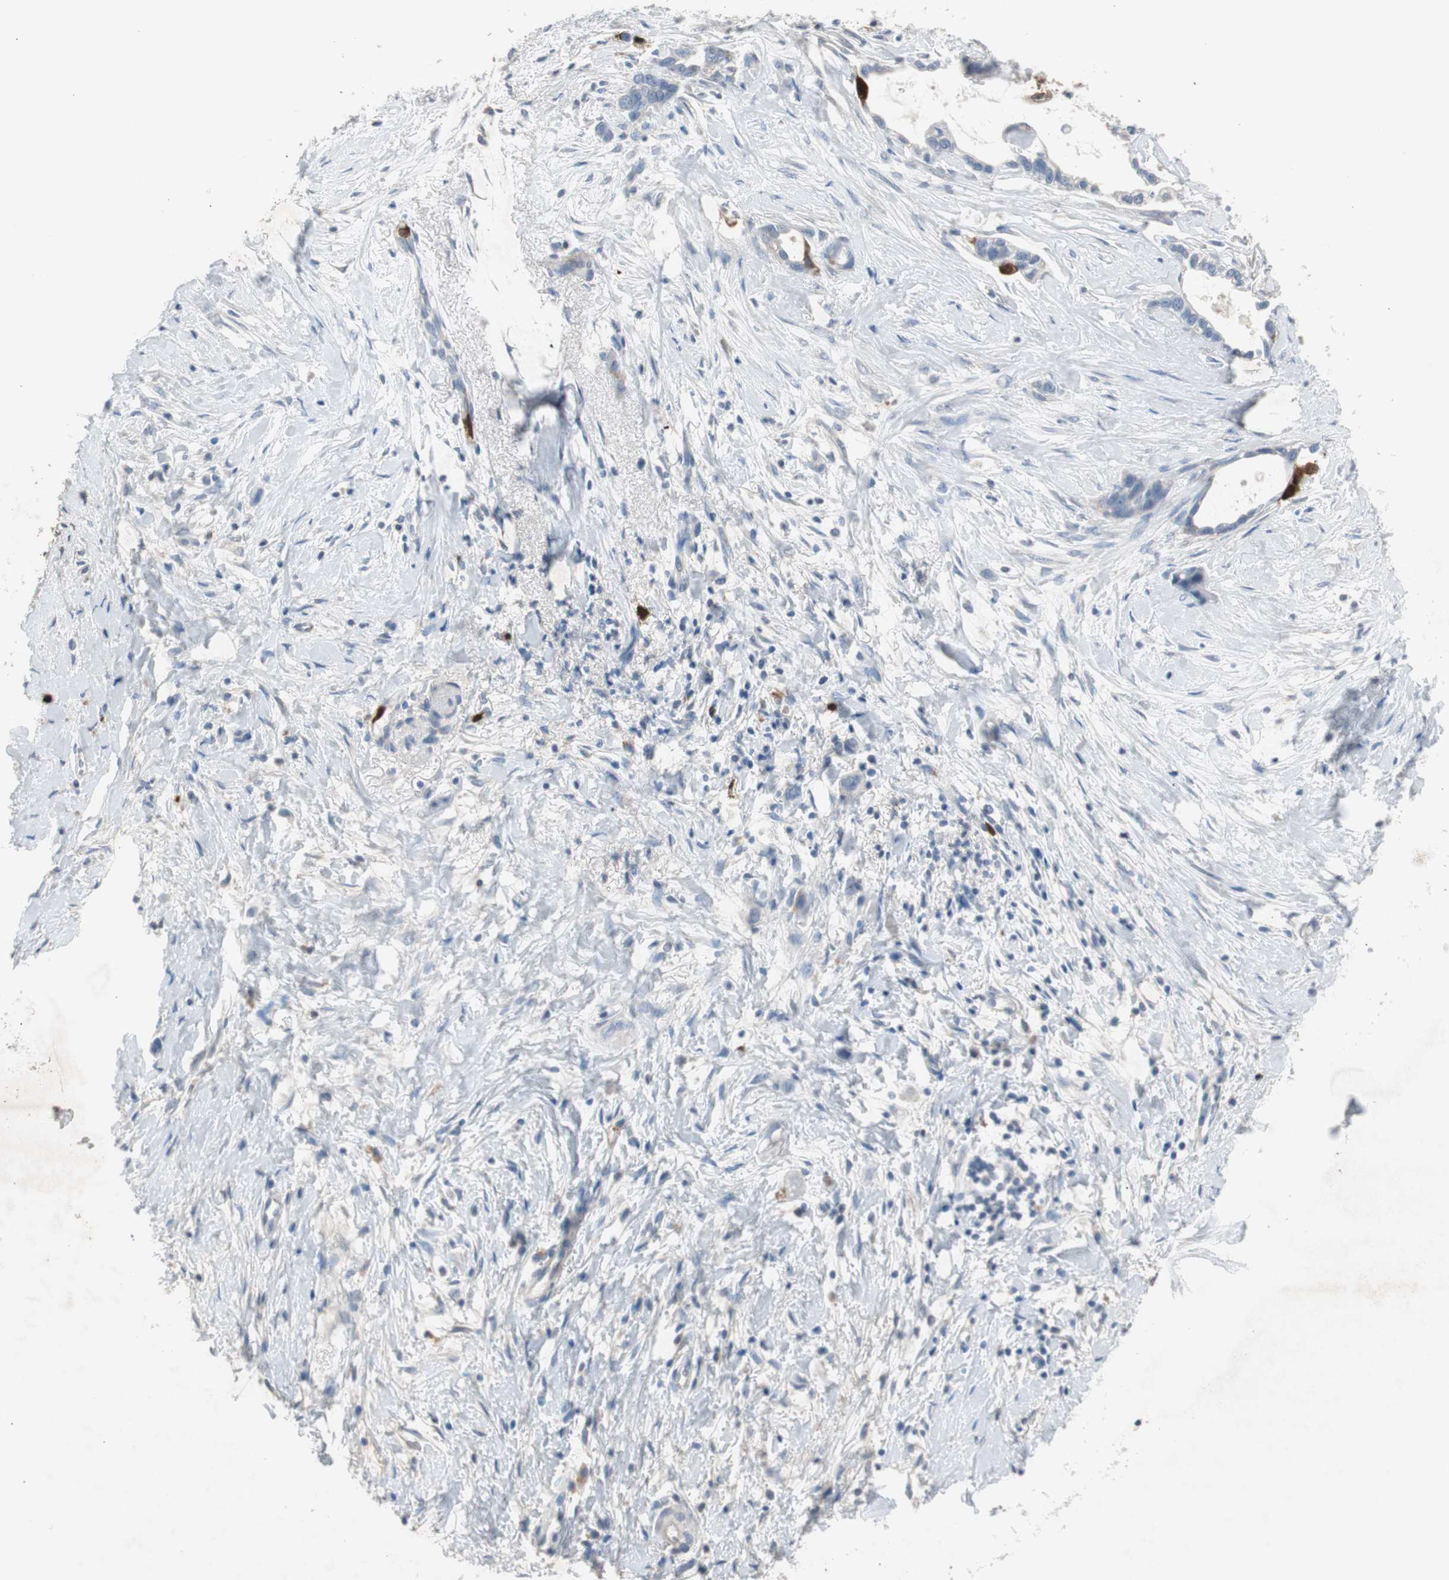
{"staining": {"intensity": "weak", "quantity": "<25%", "location": "cytoplasmic/membranous"}, "tissue": "liver cancer", "cell_type": "Tumor cells", "image_type": "cancer", "snomed": [{"axis": "morphology", "description": "Cholangiocarcinoma"}, {"axis": "topography", "description": "Liver"}], "caption": "An image of human cholangiocarcinoma (liver) is negative for staining in tumor cells. (DAB immunohistochemistry with hematoxylin counter stain).", "gene": "TK1", "patient": {"sex": "female", "age": 65}}